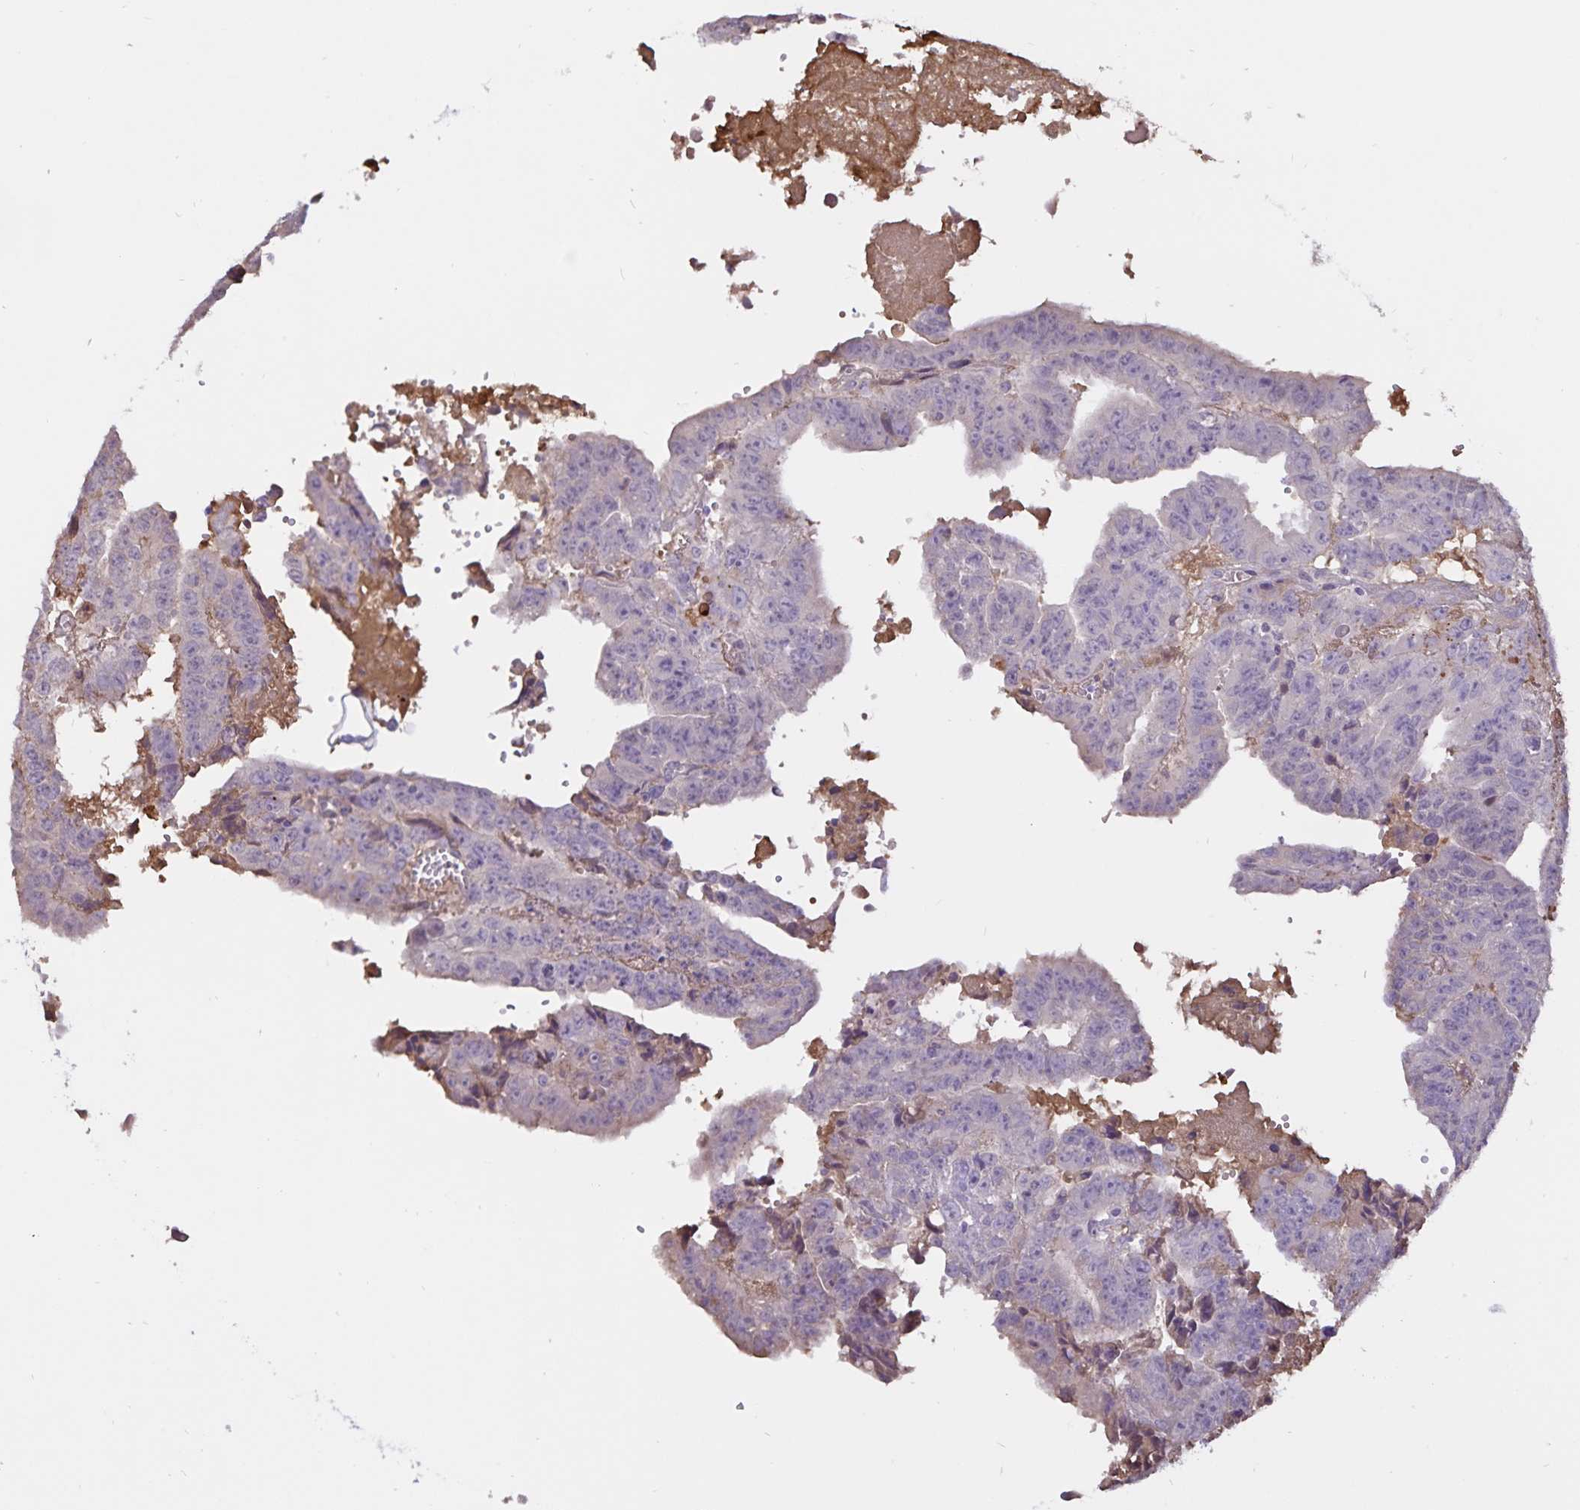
{"staining": {"intensity": "negative", "quantity": "none", "location": "none"}, "tissue": "testis cancer", "cell_type": "Tumor cells", "image_type": "cancer", "snomed": [{"axis": "morphology", "description": "Carcinoma, Embryonal, NOS"}, {"axis": "morphology", "description": "Teratoma, malignant, NOS"}, {"axis": "topography", "description": "Testis"}], "caption": "Photomicrograph shows no protein positivity in tumor cells of embryonal carcinoma (testis) tissue.", "gene": "FGG", "patient": {"sex": "male", "age": 24}}